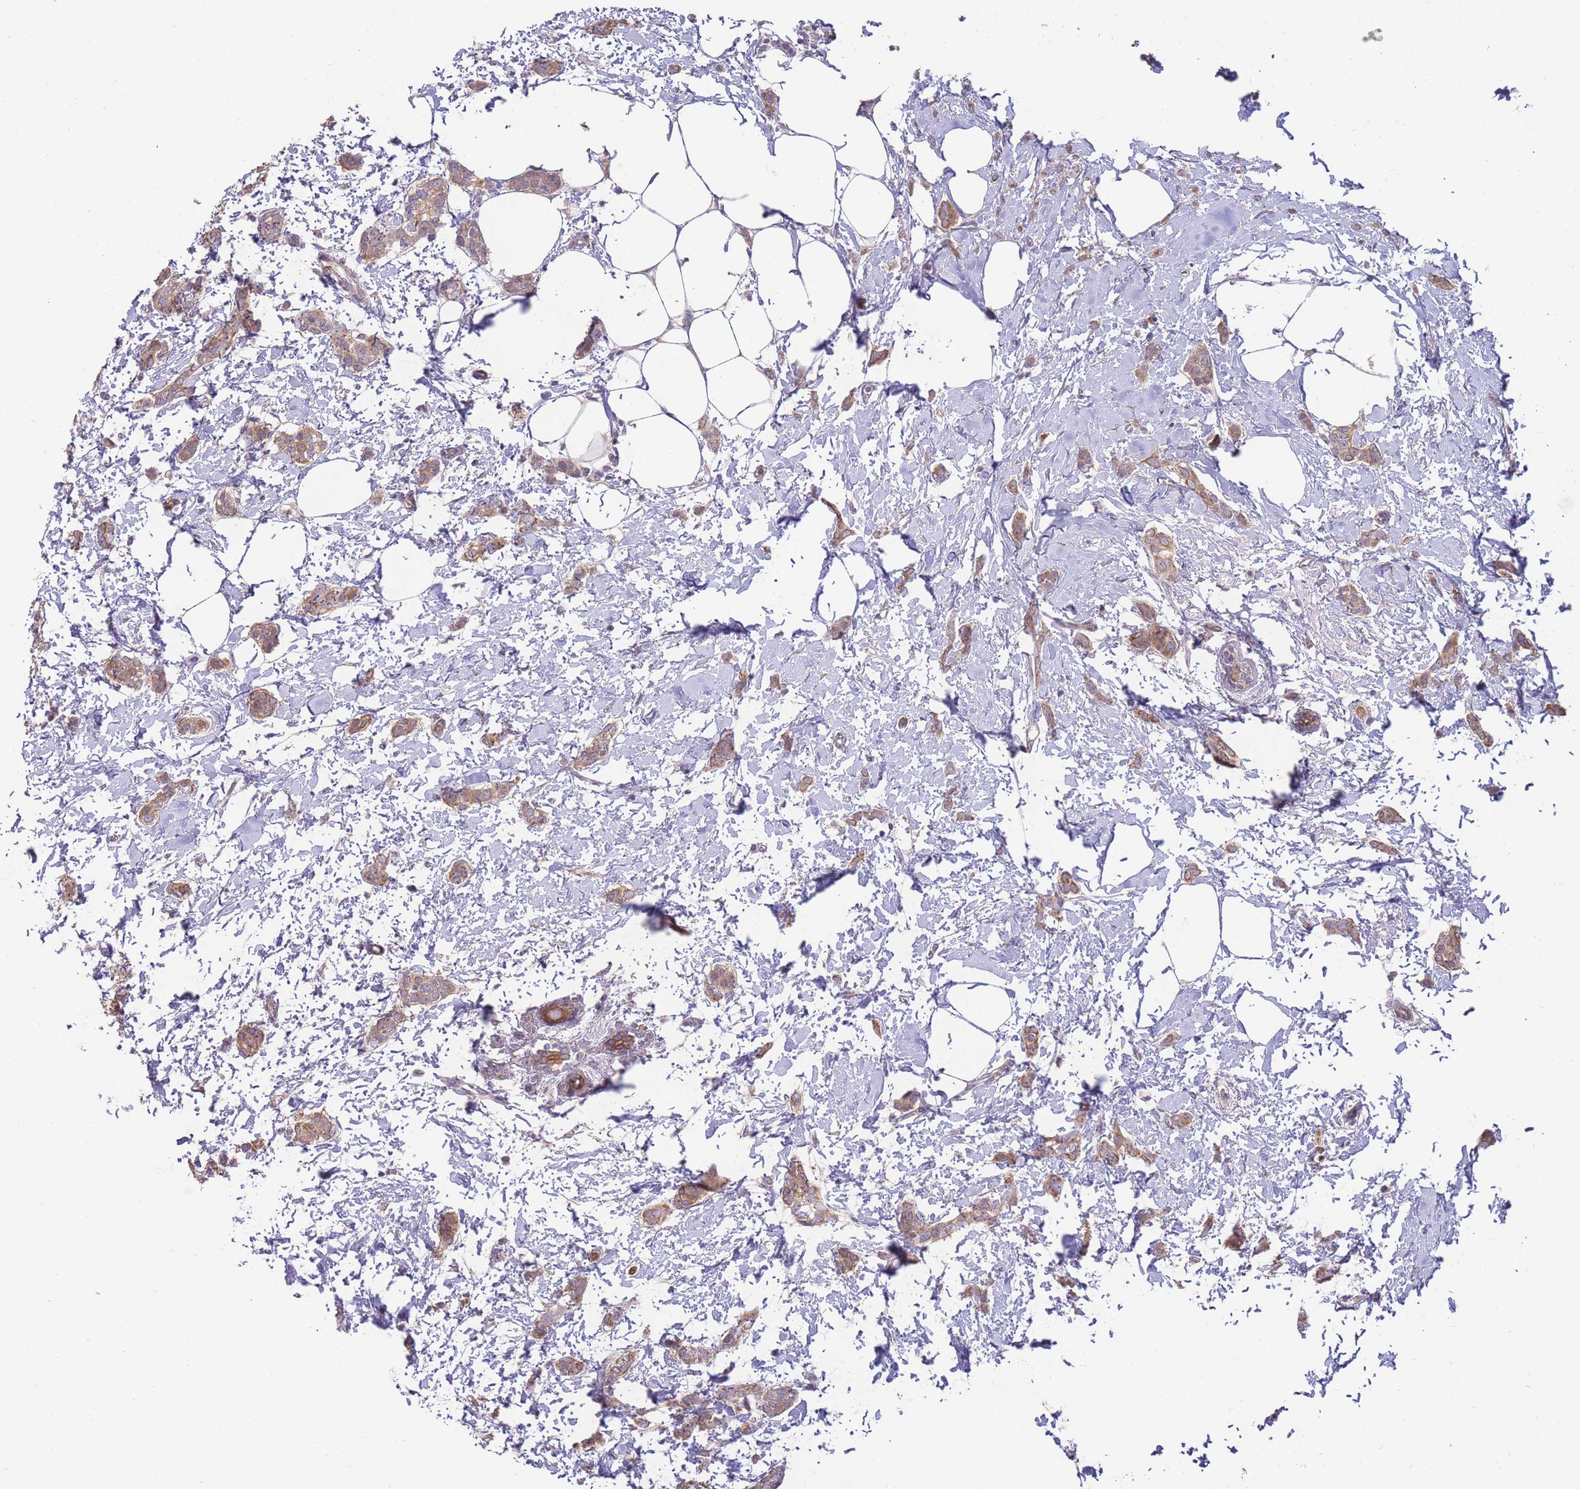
{"staining": {"intensity": "moderate", "quantity": ">75%", "location": "cytoplasmic/membranous"}, "tissue": "breast cancer", "cell_type": "Tumor cells", "image_type": "cancer", "snomed": [{"axis": "morphology", "description": "Duct carcinoma"}, {"axis": "topography", "description": "Breast"}], "caption": "This histopathology image shows invasive ductal carcinoma (breast) stained with immunohistochemistry to label a protein in brown. The cytoplasmic/membranous of tumor cells show moderate positivity for the protein. Nuclei are counter-stained blue.", "gene": "SMC6", "patient": {"sex": "female", "age": 72}}